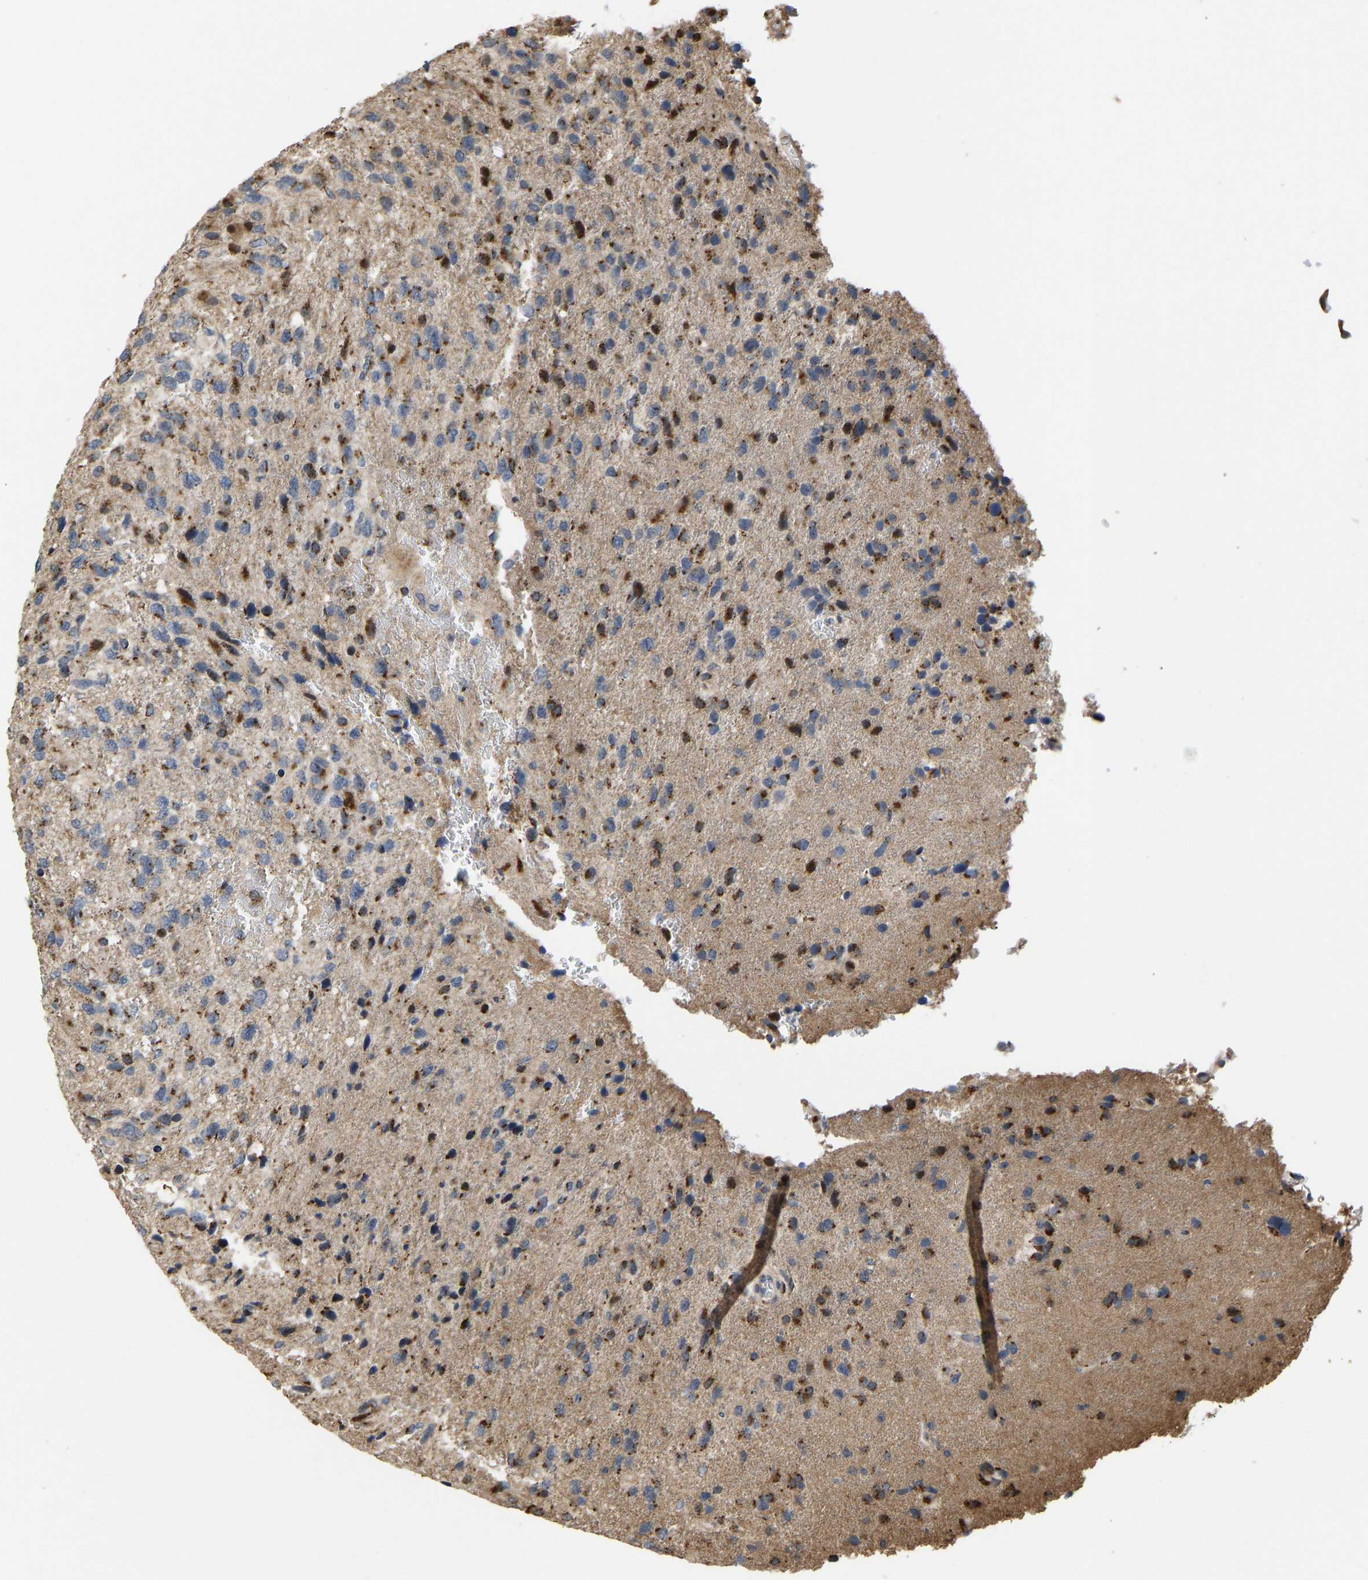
{"staining": {"intensity": "moderate", "quantity": ">75%", "location": "cytoplasmic/membranous"}, "tissue": "glioma", "cell_type": "Tumor cells", "image_type": "cancer", "snomed": [{"axis": "morphology", "description": "Glioma, malignant, High grade"}, {"axis": "topography", "description": "Brain"}], "caption": "Immunohistochemical staining of human malignant glioma (high-grade) exhibits moderate cytoplasmic/membranous protein positivity in about >75% of tumor cells. (Brightfield microscopy of DAB IHC at high magnification).", "gene": "YIPF4", "patient": {"sex": "female", "age": 58}}